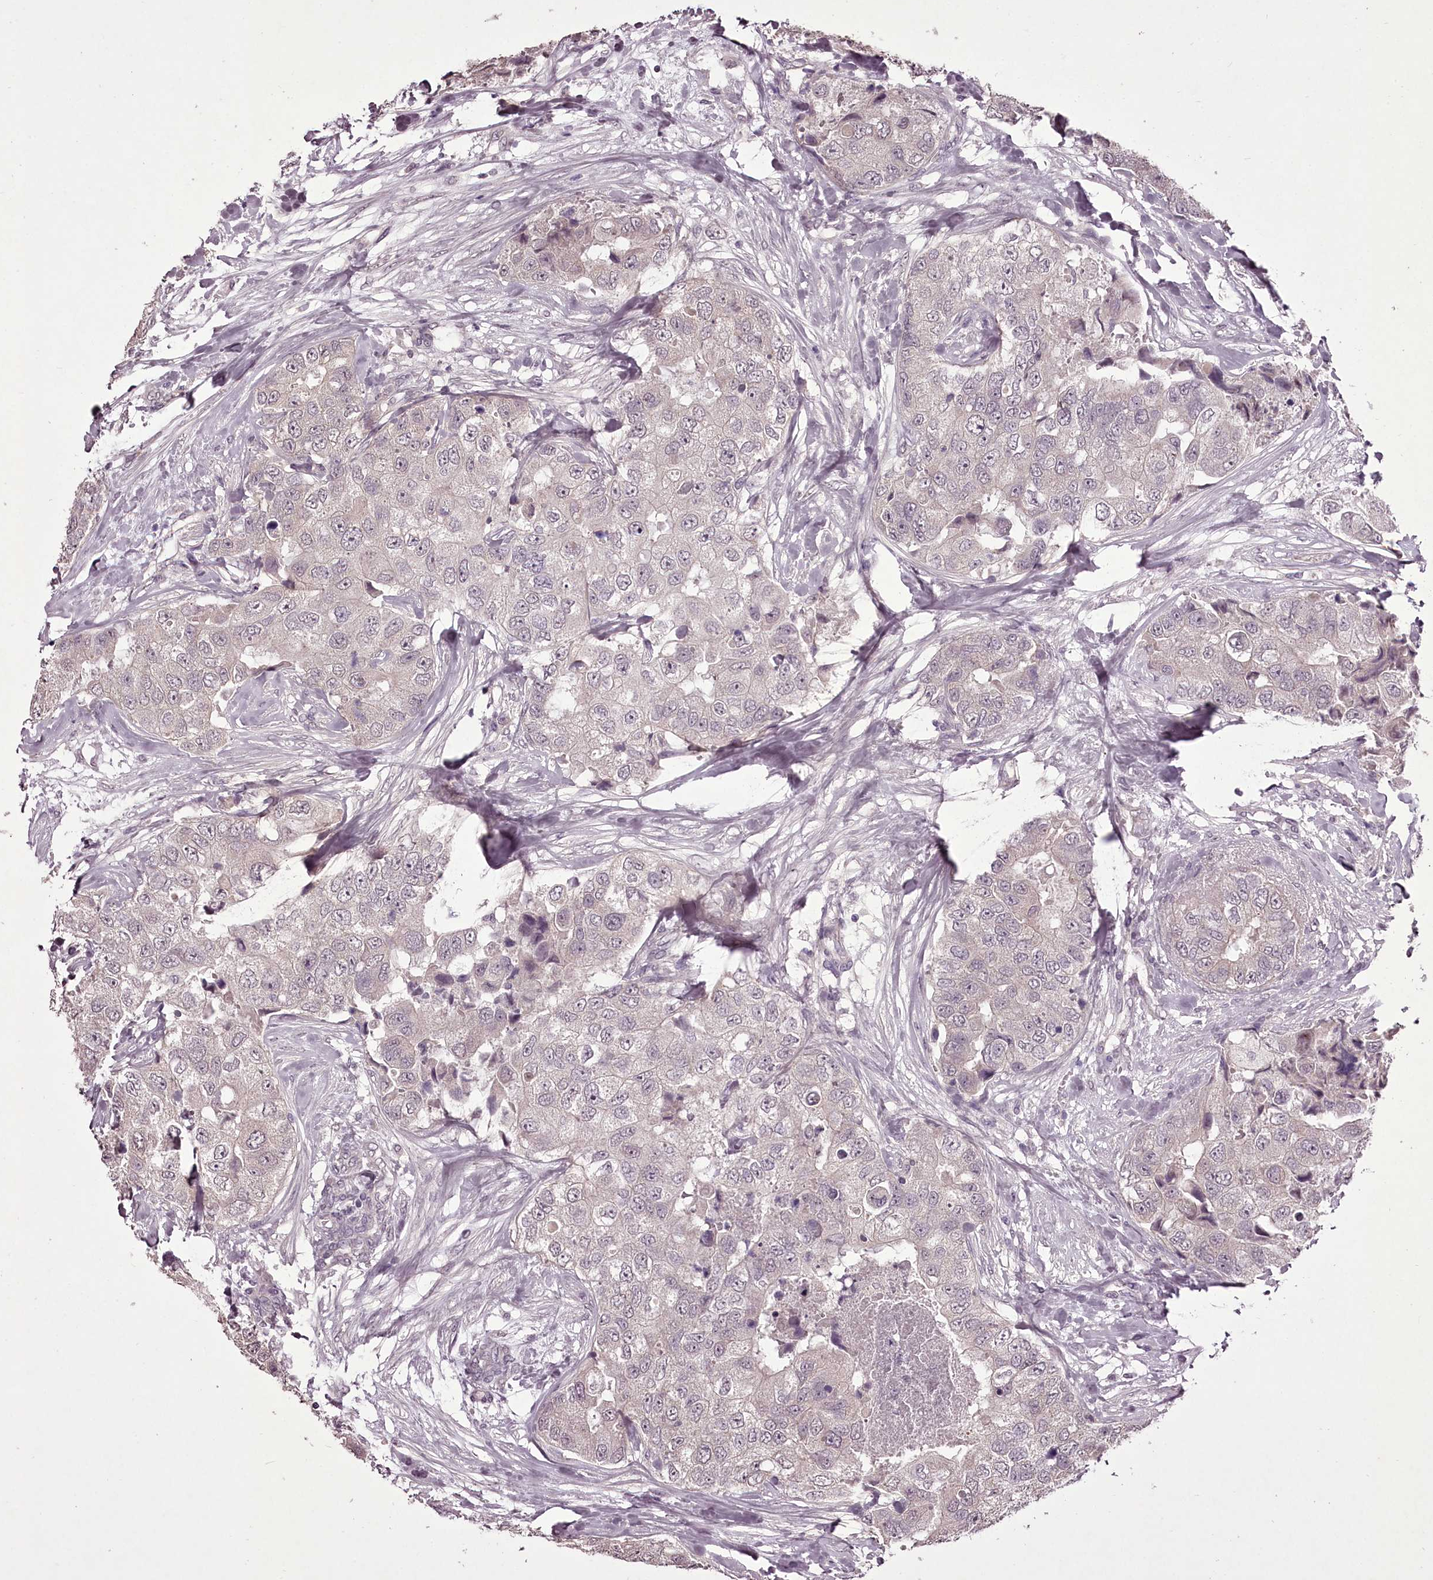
{"staining": {"intensity": "negative", "quantity": "none", "location": "none"}, "tissue": "breast cancer", "cell_type": "Tumor cells", "image_type": "cancer", "snomed": [{"axis": "morphology", "description": "Duct carcinoma"}, {"axis": "topography", "description": "Breast"}], "caption": "Human breast cancer (intraductal carcinoma) stained for a protein using immunohistochemistry (IHC) exhibits no positivity in tumor cells.", "gene": "C1orf56", "patient": {"sex": "female", "age": 62}}